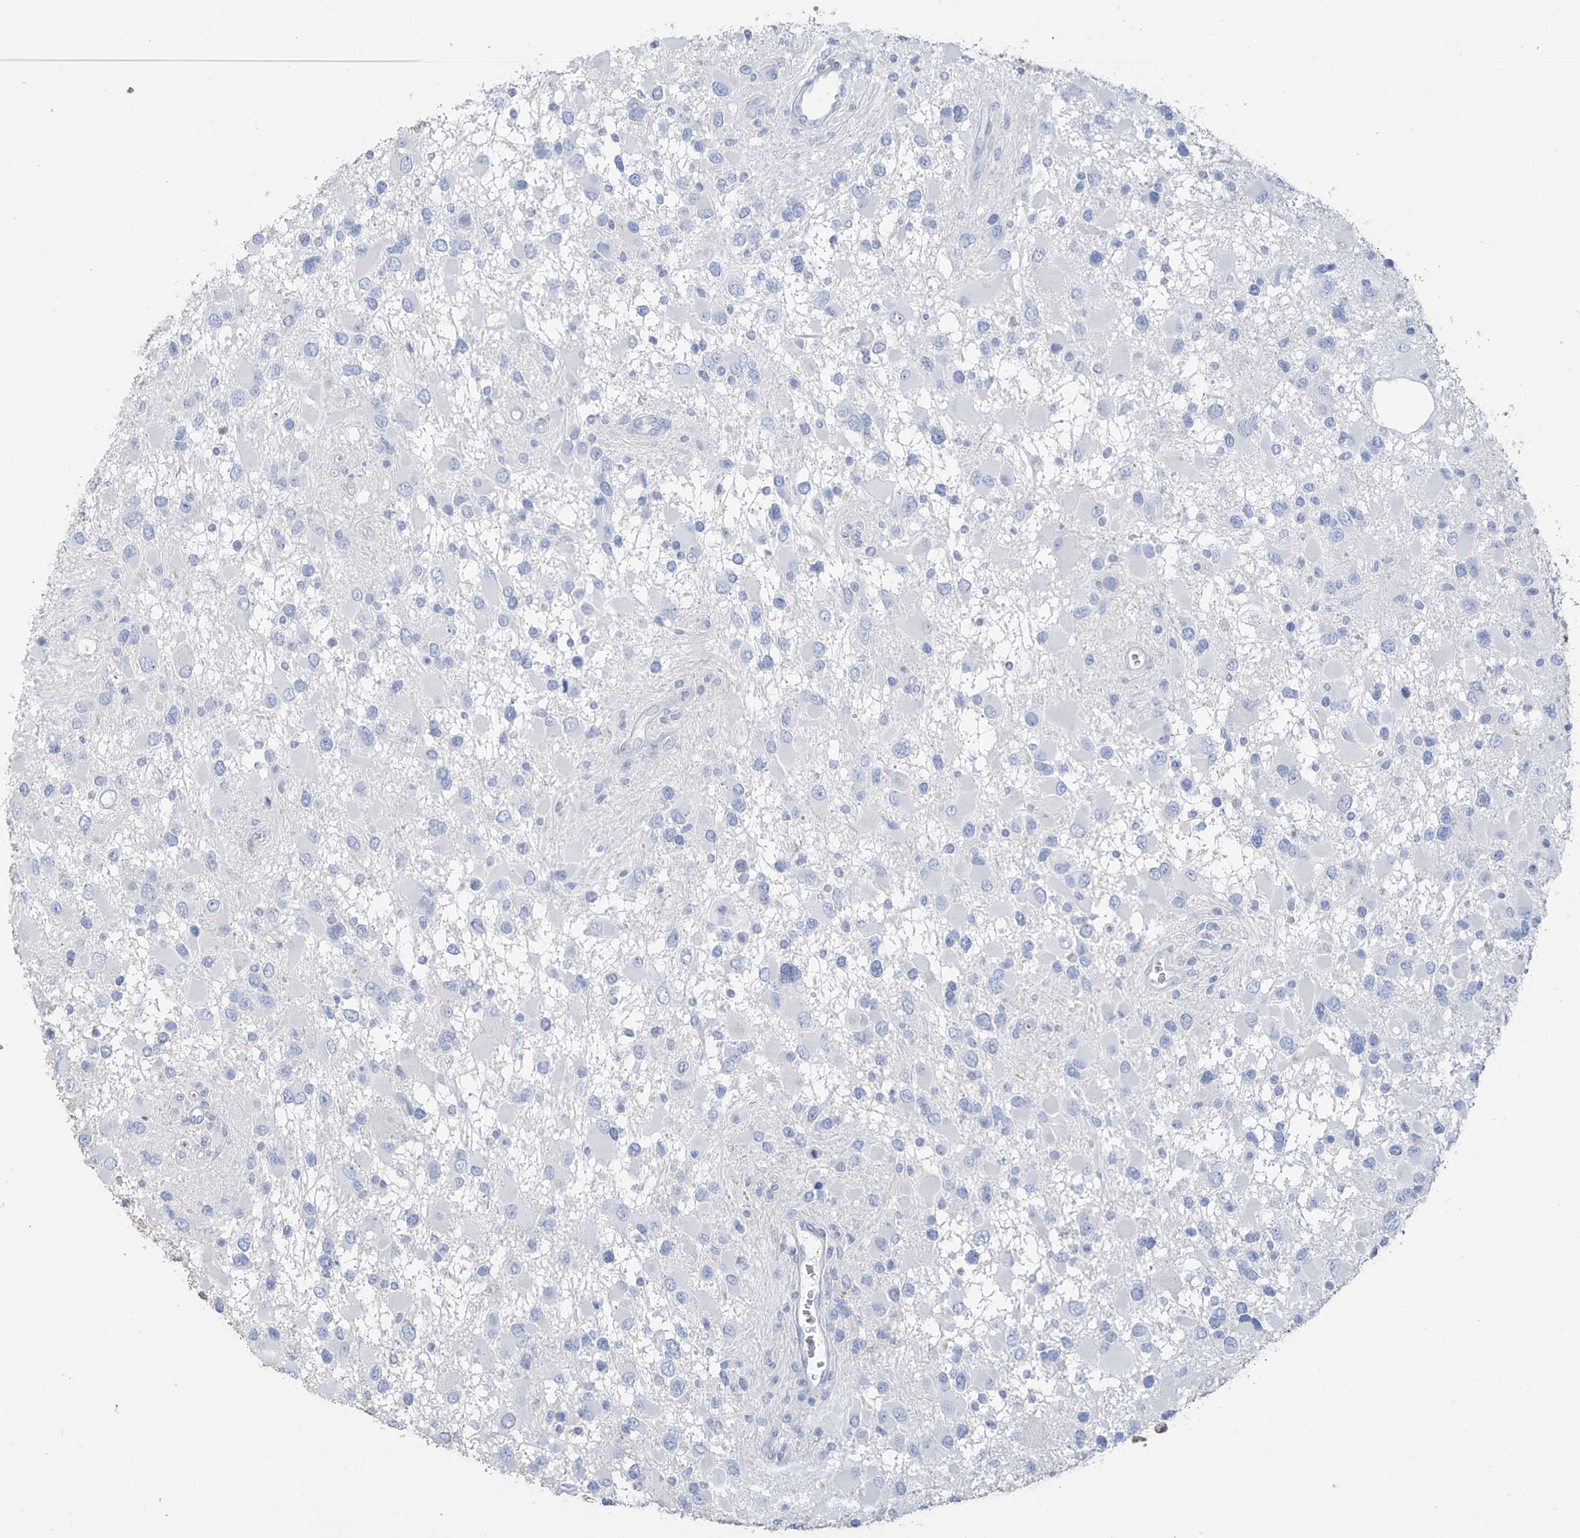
{"staining": {"intensity": "negative", "quantity": "none", "location": "none"}, "tissue": "glioma", "cell_type": "Tumor cells", "image_type": "cancer", "snomed": [{"axis": "morphology", "description": "Glioma, malignant, High grade"}, {"axis": "topography", "description": "Brain"}], "caption": "Protein analysis of glioma exhibits no significant expression in tumor cells.", "gene": "PAFAH1B3", "patient": {"sex": "male", "age": 53}}